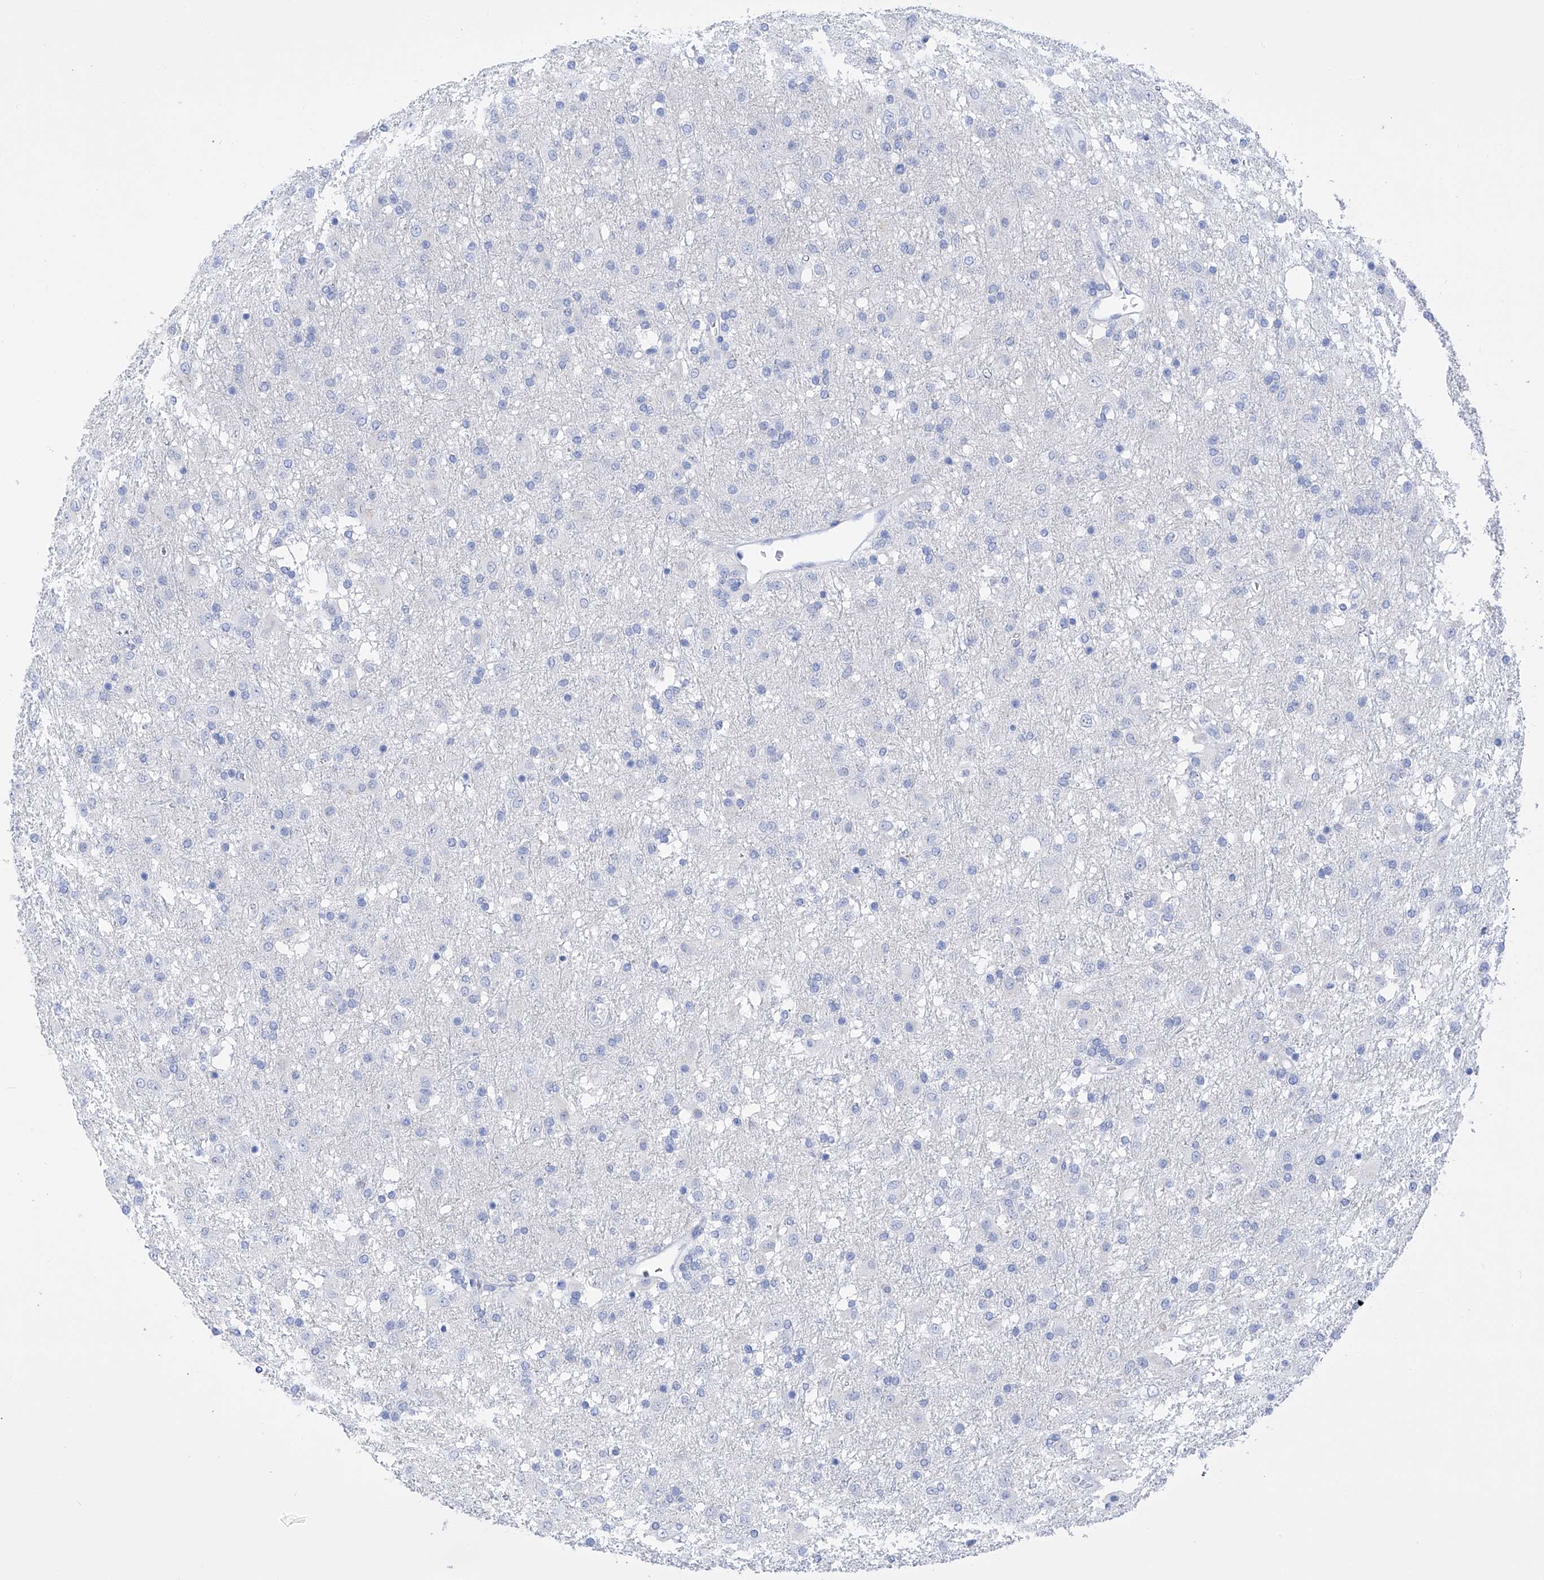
{"staining": {"intensity": "negative", "quantity": "none", "location": "none"}, "tissue": "glioma", "cell_type": "Tumor cells", "image_type": "cancer", "snomed": [{"axis": "morphology", "description": "Glioma, malignant, Low grade"}, {"axis": "topography", "description": "Brain"}], "caption": "This image is of malignant glioma (low-grade) stained with immunohistochemistry (IHC) to label a protein in brown with the nuclei are counter-stained blue. There is no staining in tumor cells. Brightfield microscopy of immunohistochemistry (IHC) stained with DAB (3,3'-diaminobenzidine) (brown) and hematoxylin (blue), captured at high magnification.", "gene": "FLG", "patient": {"sex": "male", "age": 65}}